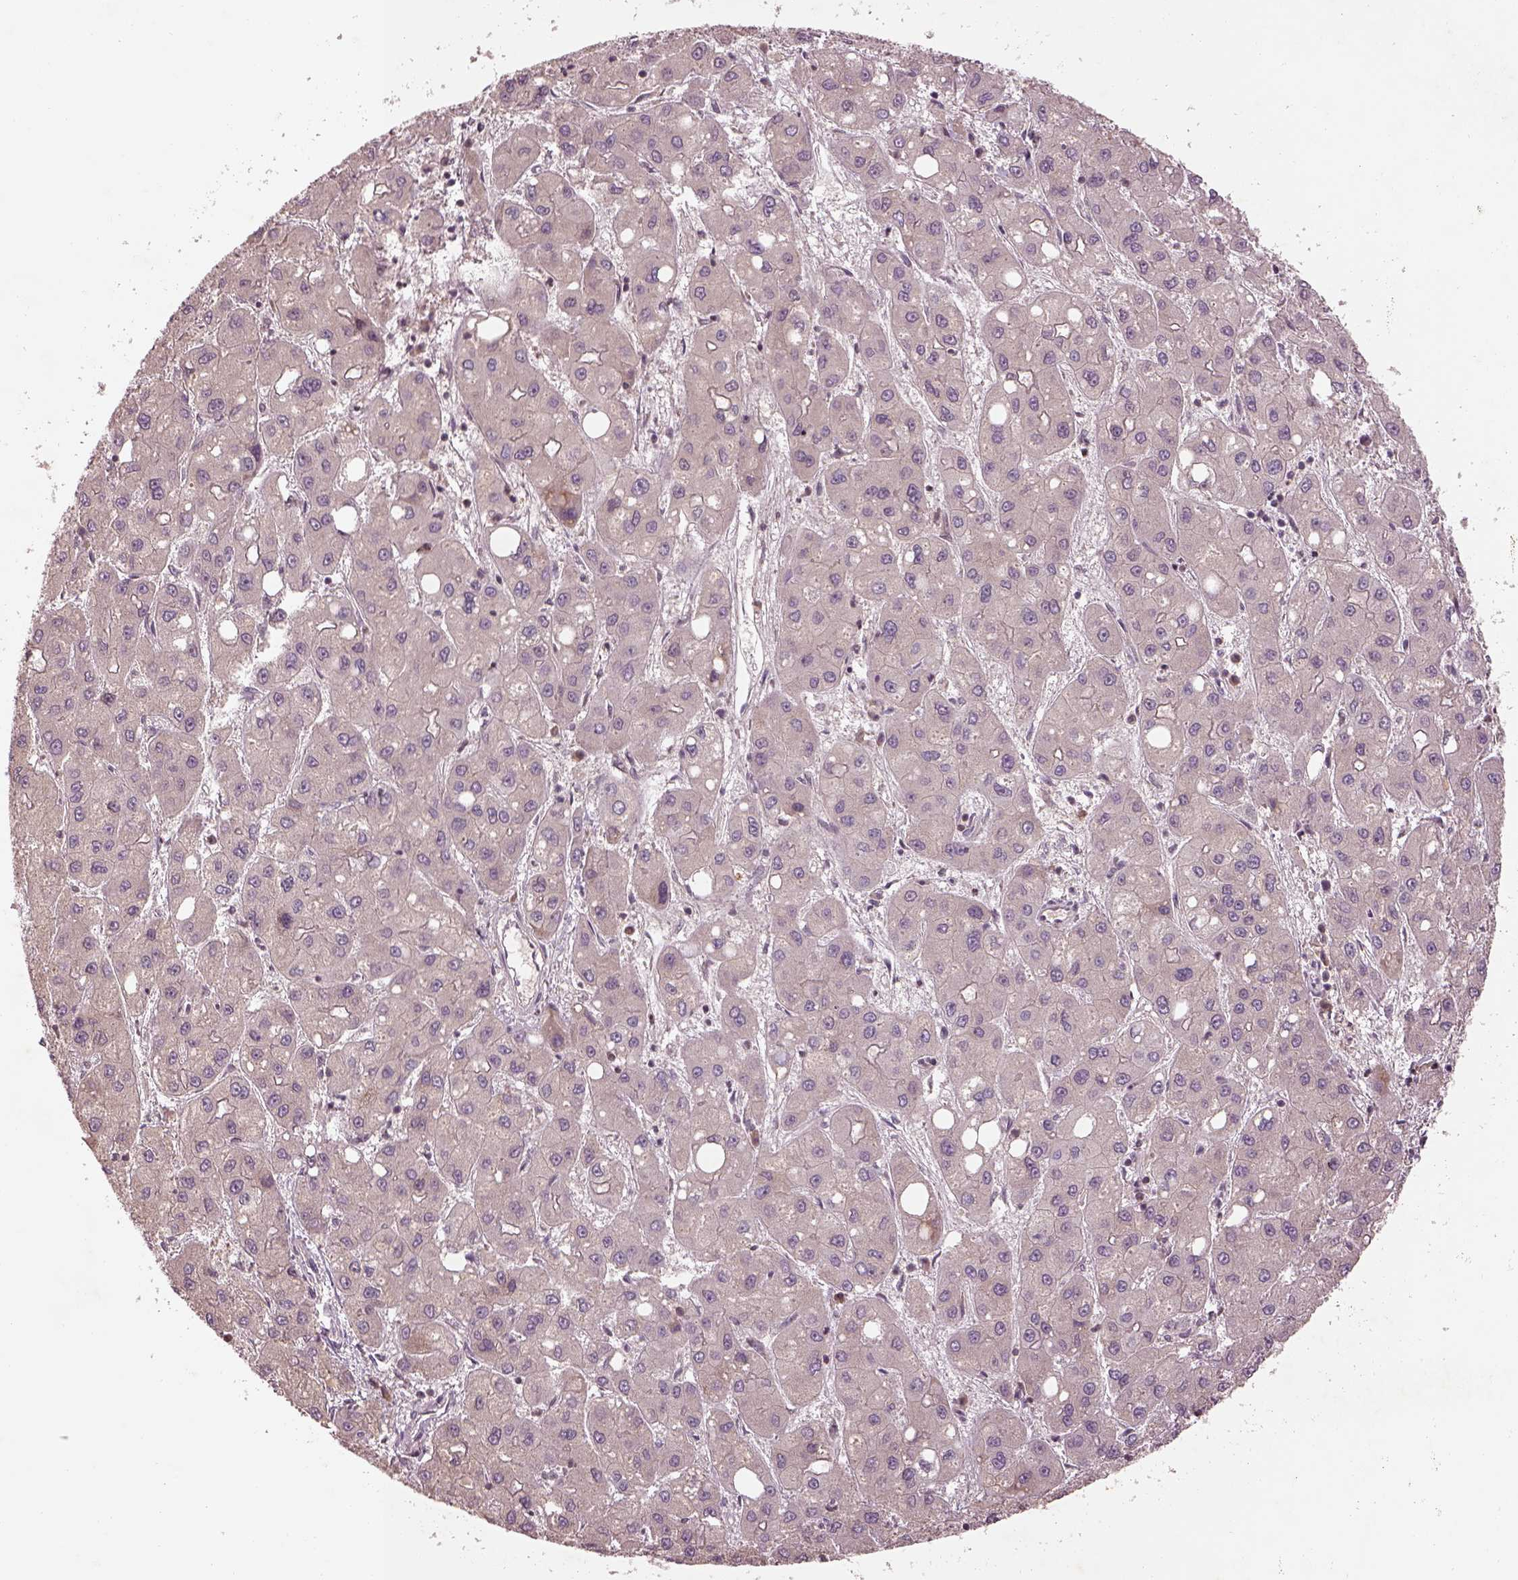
{"staining": {"intensity": "negative", "quantity": "none", "location": "none"}, "tissue": "liver cancer", "cell_type": "Tumor cells", "image_type": "cancer", "snomed": [{"axis": "morphology", "description": "Carcinoma, Hepatocellular, NOS"}, {"axis": "topography", "description": "Liver"}], "caption": "Liver cancer (hepatocellular carcinoma) stained for a protein using IHC displays no expression tumor cells.", "gene": "TLX3", "patient": {"sex": "male", "age": 73}}